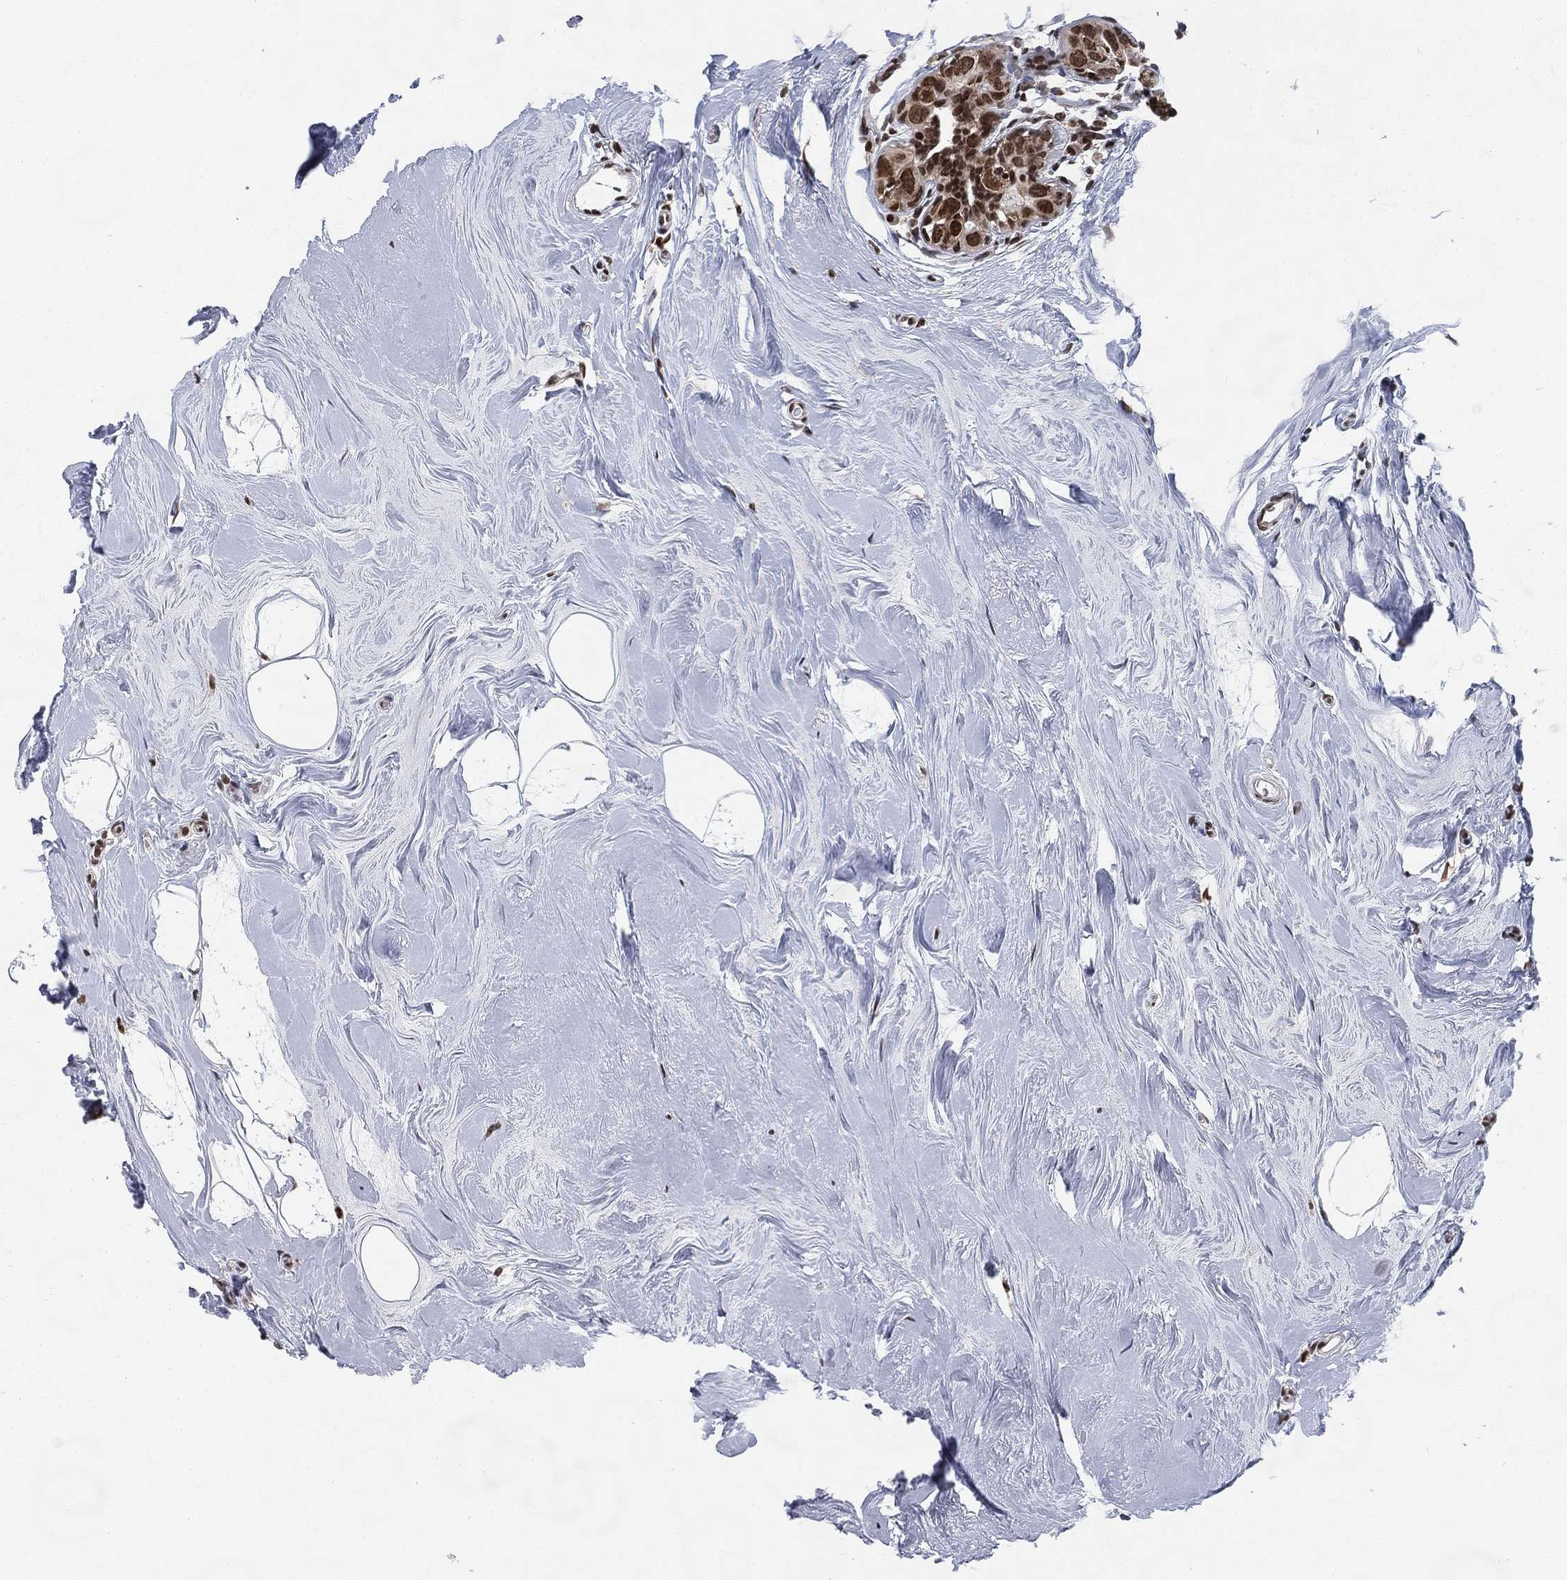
{"staining": {"intensity": "strong", "quantity": ">75%", "location": "nuclear"}, "tissue": "breast cancer", "cell_type": "Tumor cells", "image_type": "cancer", "snomed": [{"axis": "morphology", "description": "Duct carcinoma"}, {"axis": "topography", "description": "Breast"}], "caption": "High-power microscopy captured an immunohistochemistry photomicrograph of breast cancer (intraductal carcinoma), revealing strong nuclear expression in about >75% of tumor cells.", "gene": "FUBP3", "patient": {"sex": "female", "age": 55}}